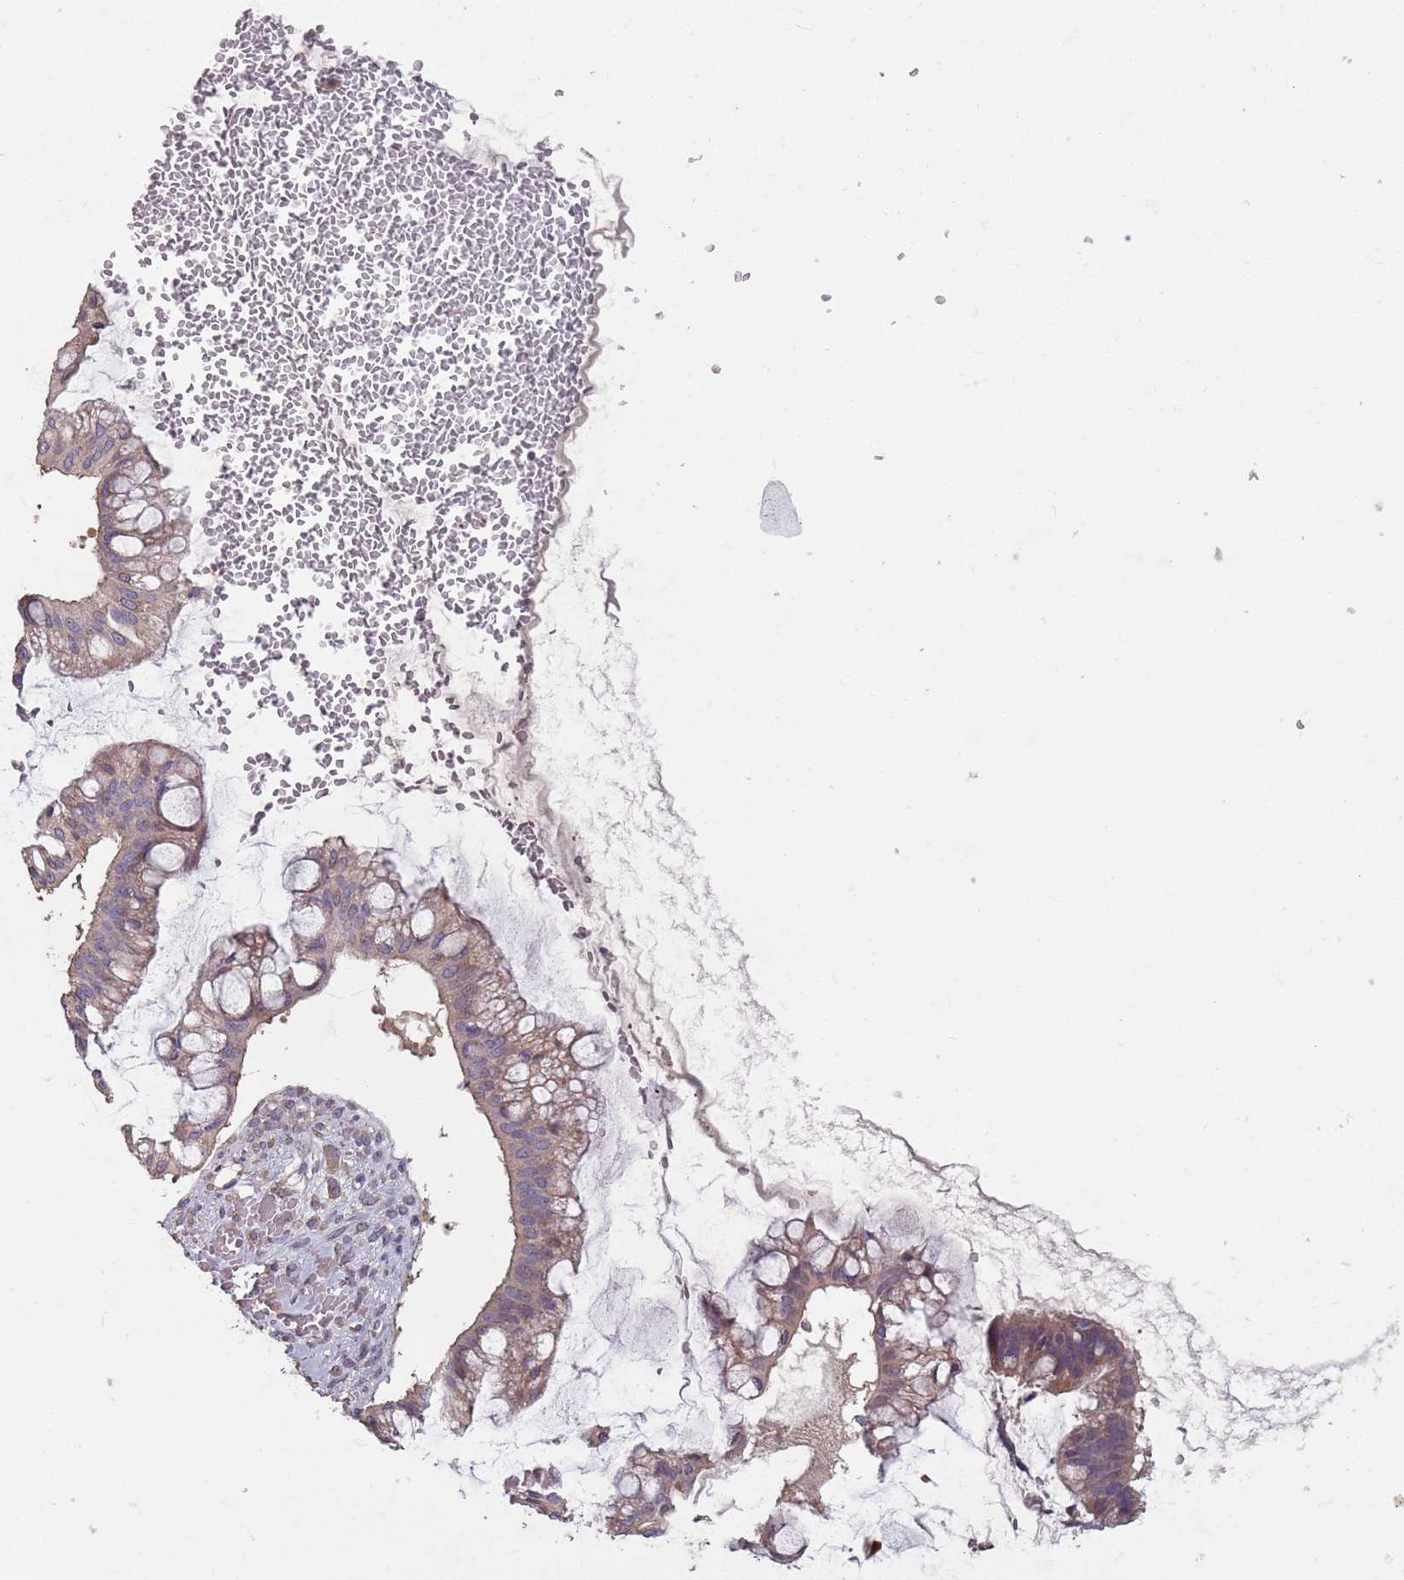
{"staining": {"intensity": "weak", "quantity": ">75%", "location": "cytoplasmic/membranous"}, "tissue": "ovarian cancer", "cell_type": "Tumor cells", "image_type": "cancer", "snomed": [{"axis": "morphology", "description": "Cystadenocarcinoma, mucinous, NOS"}, {"axis": "topography", "description": "Ovary"}], "caption": "A low amount of weak cytoplasmic/membranous staining is identified in about >75% of tumor cells in mucinous cystadenocarcinoma (ovarian) tissue.", "gene": "MBD3L1", "patient": {"sex": "female", "age": 73}}